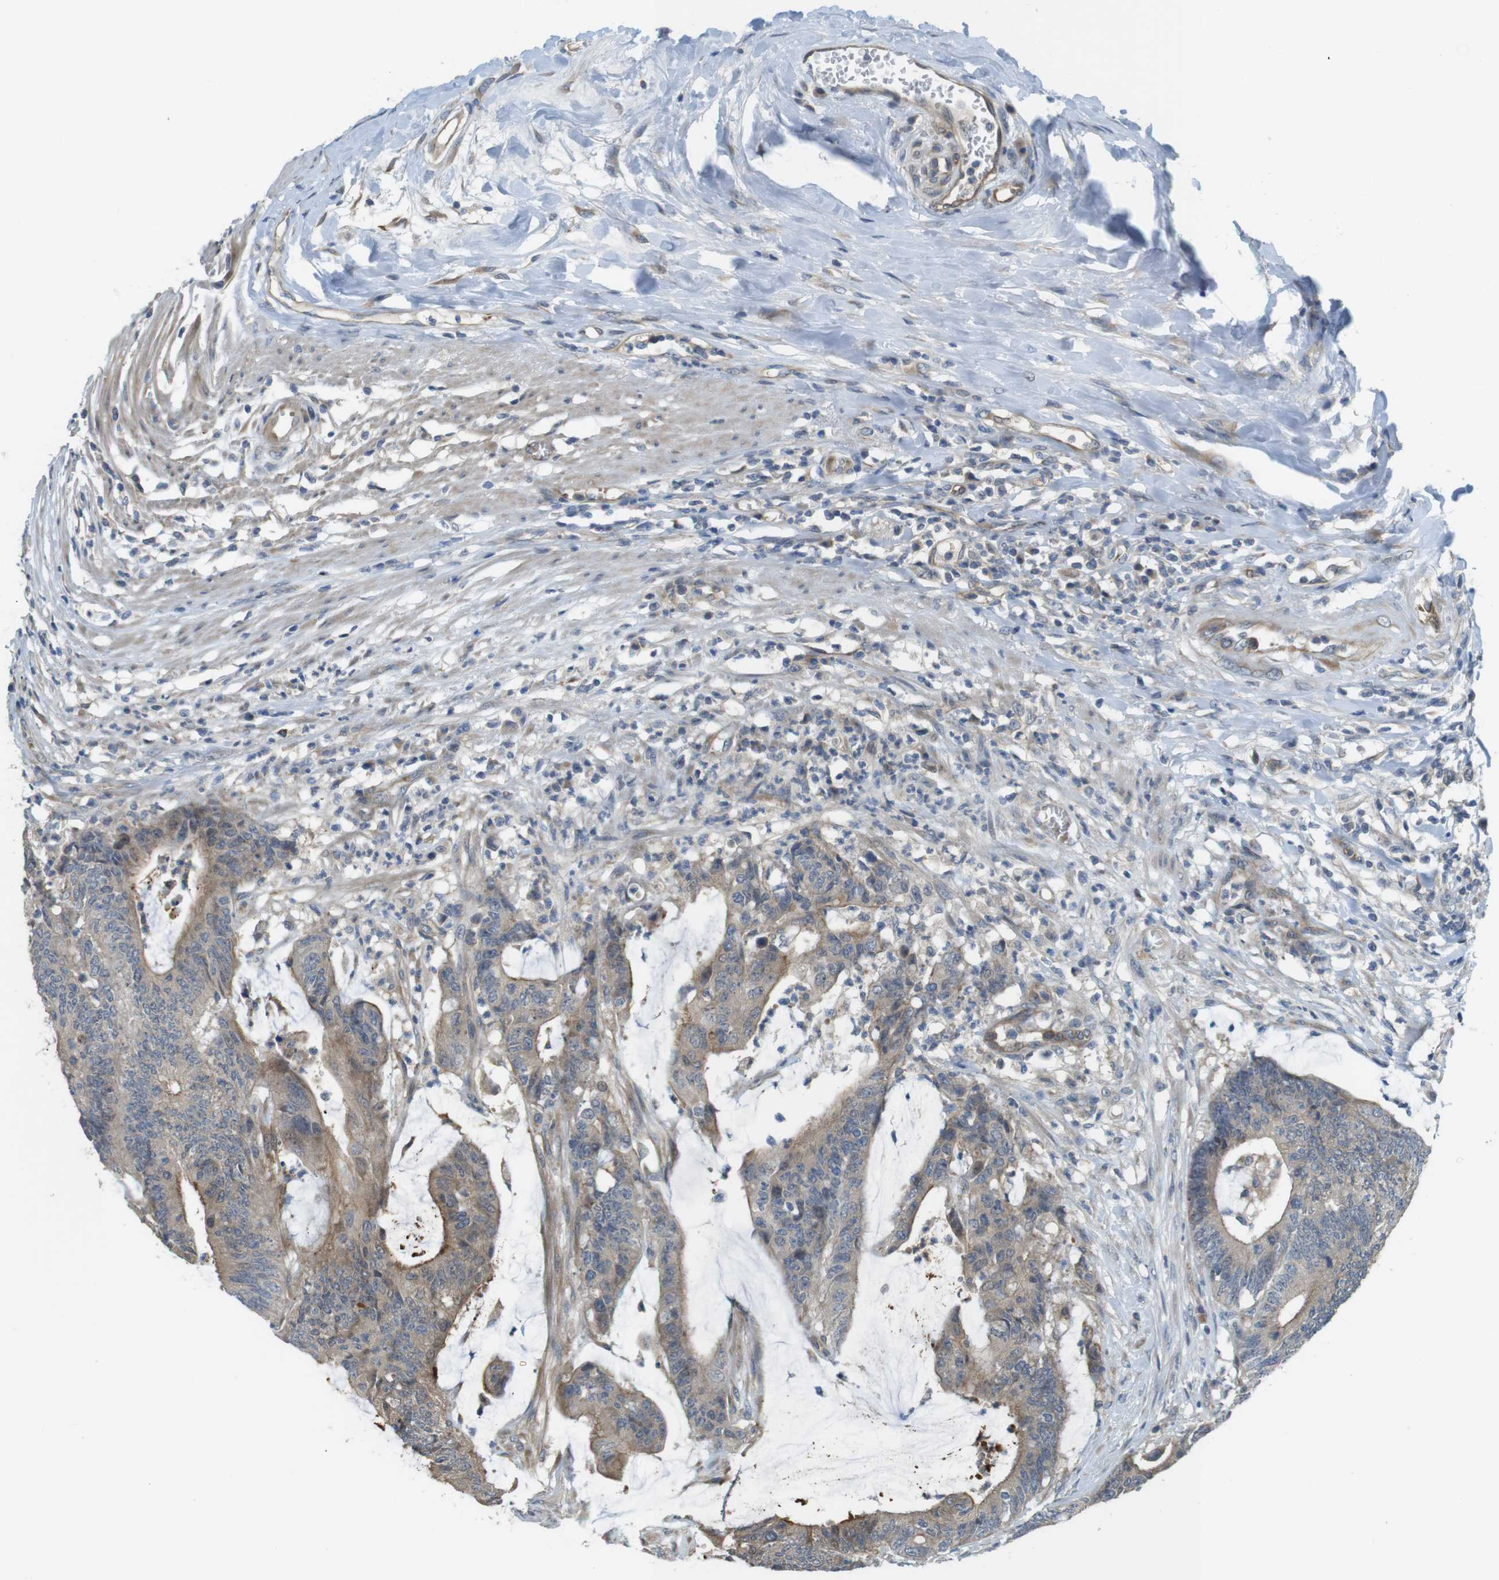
{"staining": {"intensity": "weak", "quantity": ">75%", "location": "cytoplasmic/membranous"}, "tissue": "colorectal cancer", "cell_type": "Tumor cells", "image_type": "cancer", "snomed": [{"axis": "morphology", "description": "Adenocarcinoma, NOS"}, {"axis": "topography", "description": "Rectum"}], "caption": "Protein positivity by immunohistochemistry (IHC) demonstrates weak cytoplasmic/membranous staining in about >75% of tumor cells in adenocarcinoma (colorectal).", "gene": "ABHD15", "patient": {"sex": "female", "age": 66}}